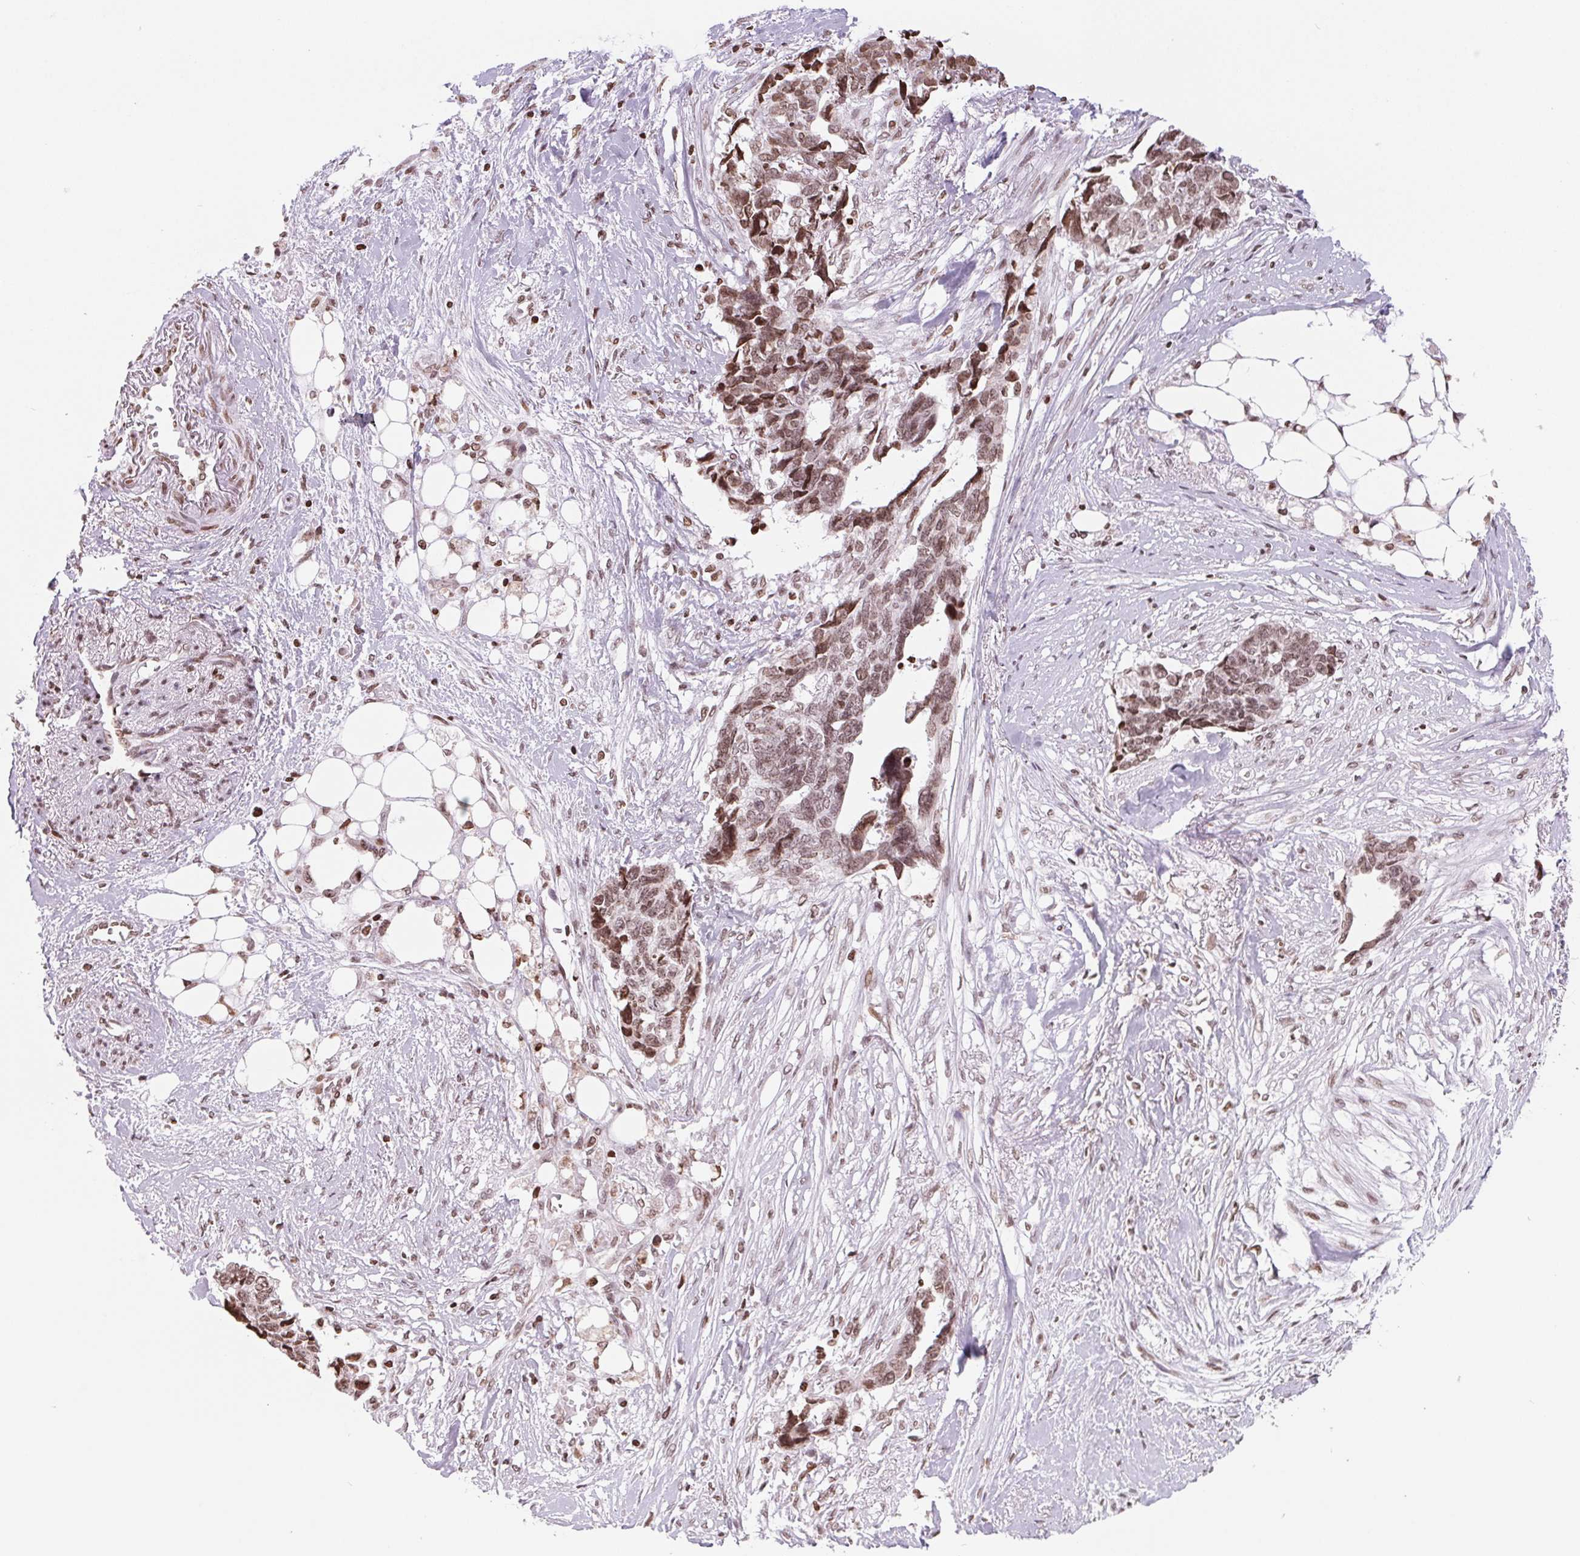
{"staining": {"intensity": "moderate", "quantity": ">75%", "location": "nuclear"}, "tissue": "ovarian cancer", "cell_type": "Tumor cells", "image_type": "cancer", "snomed": [{"axis": "morphology", "description": "Cystadenocarcinoma, serous, NOS"}, {"axis": "topography", "description": "Ovary"}], "caption": "Human ovarian cancer (serous cystadenocarcinoma) stained for a protein (brown) exhibits moderate nuclear positive expression in approximately >75% of tumor cells.", "gene": "SMIM12", "patient": {"sex": "female", "age": 69}}